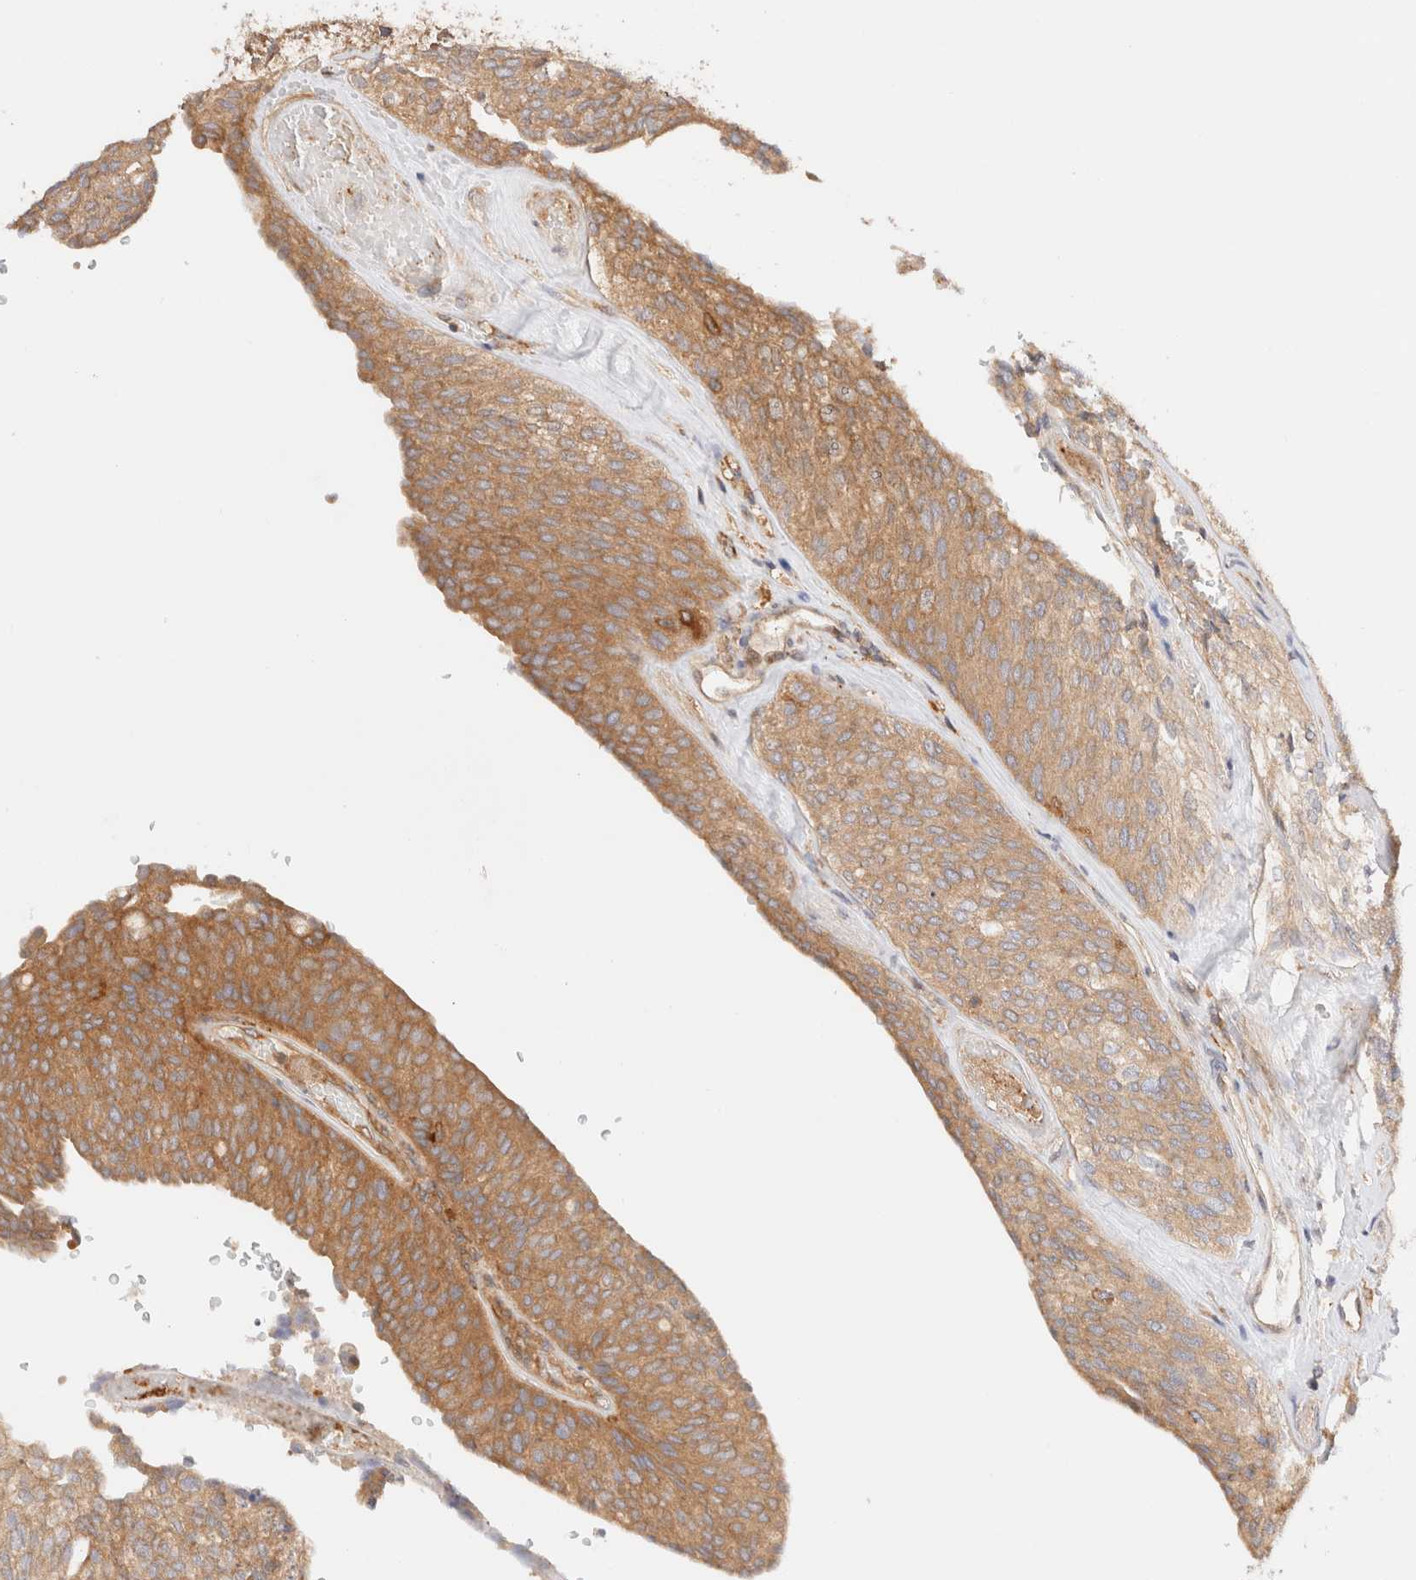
{"staining": {"intensity": "moderate", "quantity": ">75%", "location": "cytoplasmic/membranous"}, "tissue": "urothelial cancer", "cell_type": "Tumor cells", "image_type": "cancer", "snomed": [{"axis": "morphology", "description": "Urothelial carcinoma, Low grade"}, {"axis": "topography", "description": "Urinary bladder"}], "caption": "Immunohistochemistry (IHC) (DAB (3,3'-diaminobenzidine)) staining of human urothelial carcinoma (low-grade) demonstrates moderate cytoplasmic/membranous protein positivity in approximately >75% of tumor cells. The staining is performed using DAB (3,3'-diaminobenzidine) brown chromogen to label protein expression. The nuclei are counter-stained blue using hematoxylin.", "gene": "RABEP1", "patient": {"sex": "female", "age": 79}}